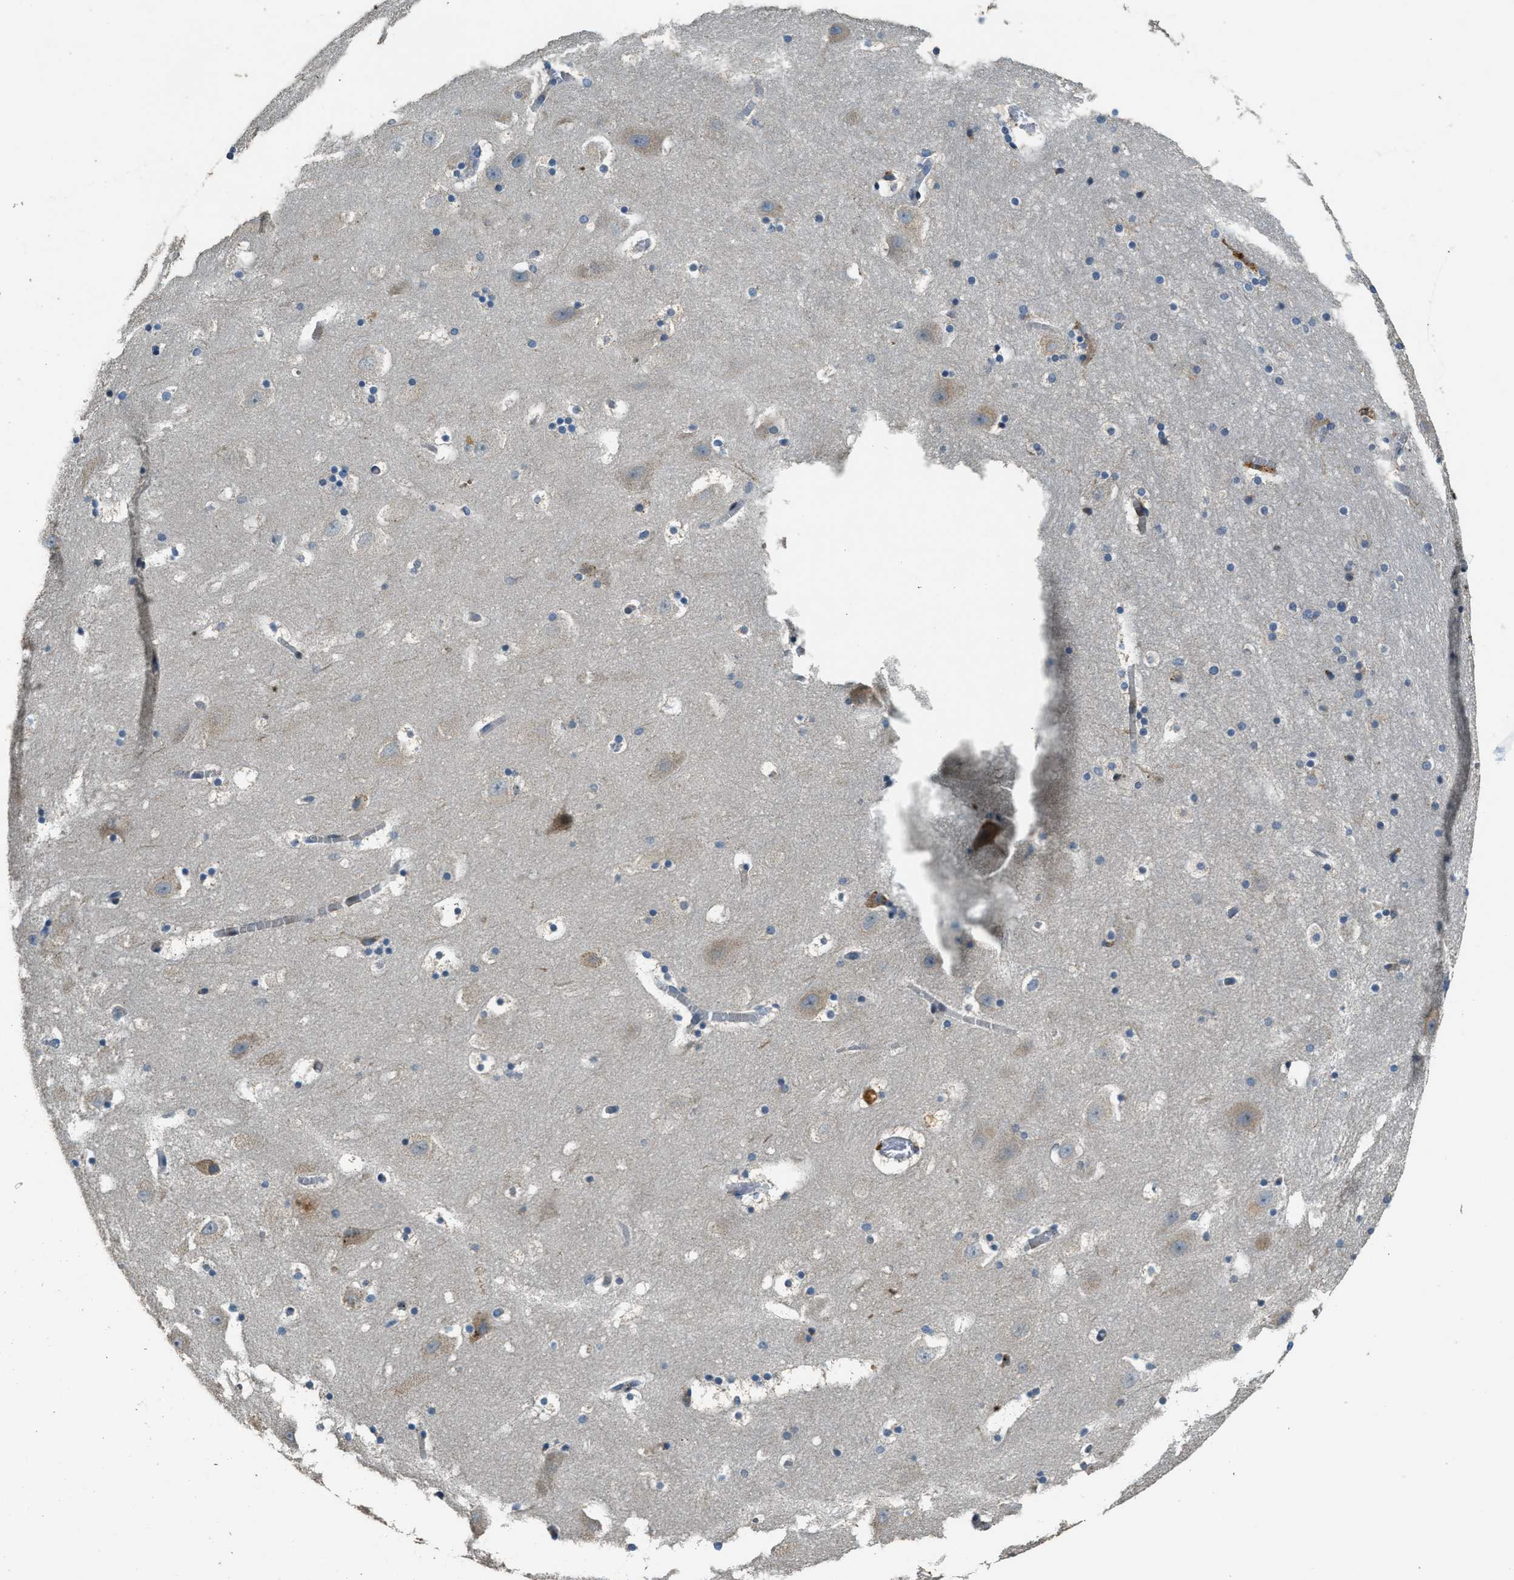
{"staining": {"intensity": "negative", "quantity": "none", "location": "none"}, "tissue": "hippocampus", "cell_type": "Glial cells", "image_type": "normal", "snomed": [{"axis": "morphology", "description": "Normal tissue, NOS"}, {"axis": "topography", "description": "Hippocampus"}], "caption": "High magnification brightfield microscopy of normal hippocampus stained with DAB (3,3'-diaminobenzidine) (brown) and counterstained with hematoxylin (blue): glial cells show no significant staining. (Brightfield microscopy of DAB (3,3'-diaminobenzidine) immunohistochemistry at high magnification).", "gene": "HERC2", "patient": {"sex": "male", "age": 45}}